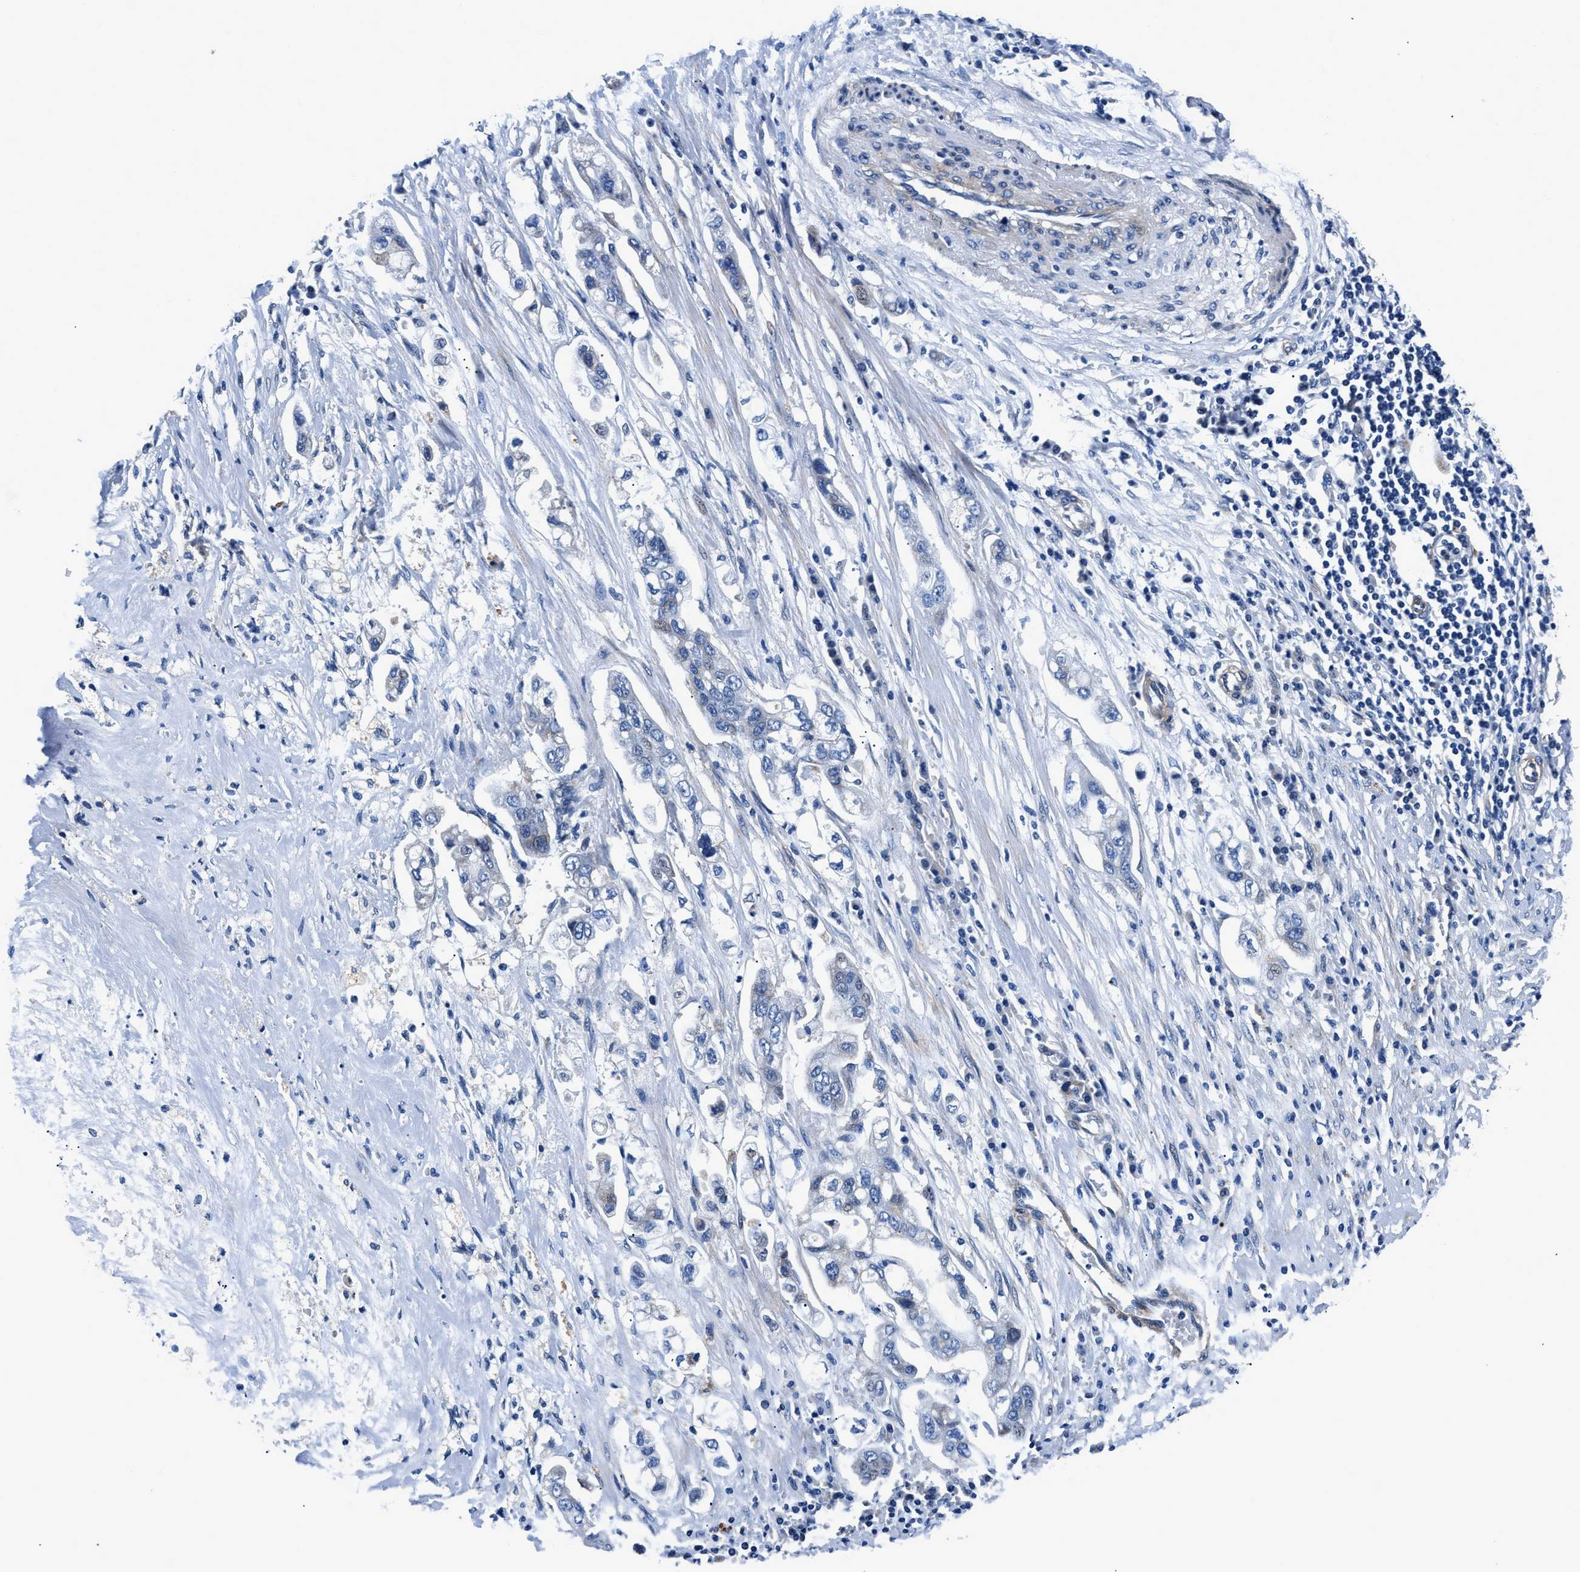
{"staining": {"intensity": "negative", "quantity": "none", "location": "none"}, "tissue": "stomach cancer", "cell_type": "Tumor cells", "image_type": "cancer", "snomed": [{"axis": "morphology", "description": "Adenocarcinoma, NOS"}, {"axis": "topography", "description": "Stomach"}], "caption": "A histopathology image of human stomach cancer (adenocarcinoma) is negative for staining in tumor cells. (DAB IHC visualized using brightfield microscopy, high magnification).", "gene": "DAG1", "patient": {"sex": "male", "age": 62}}